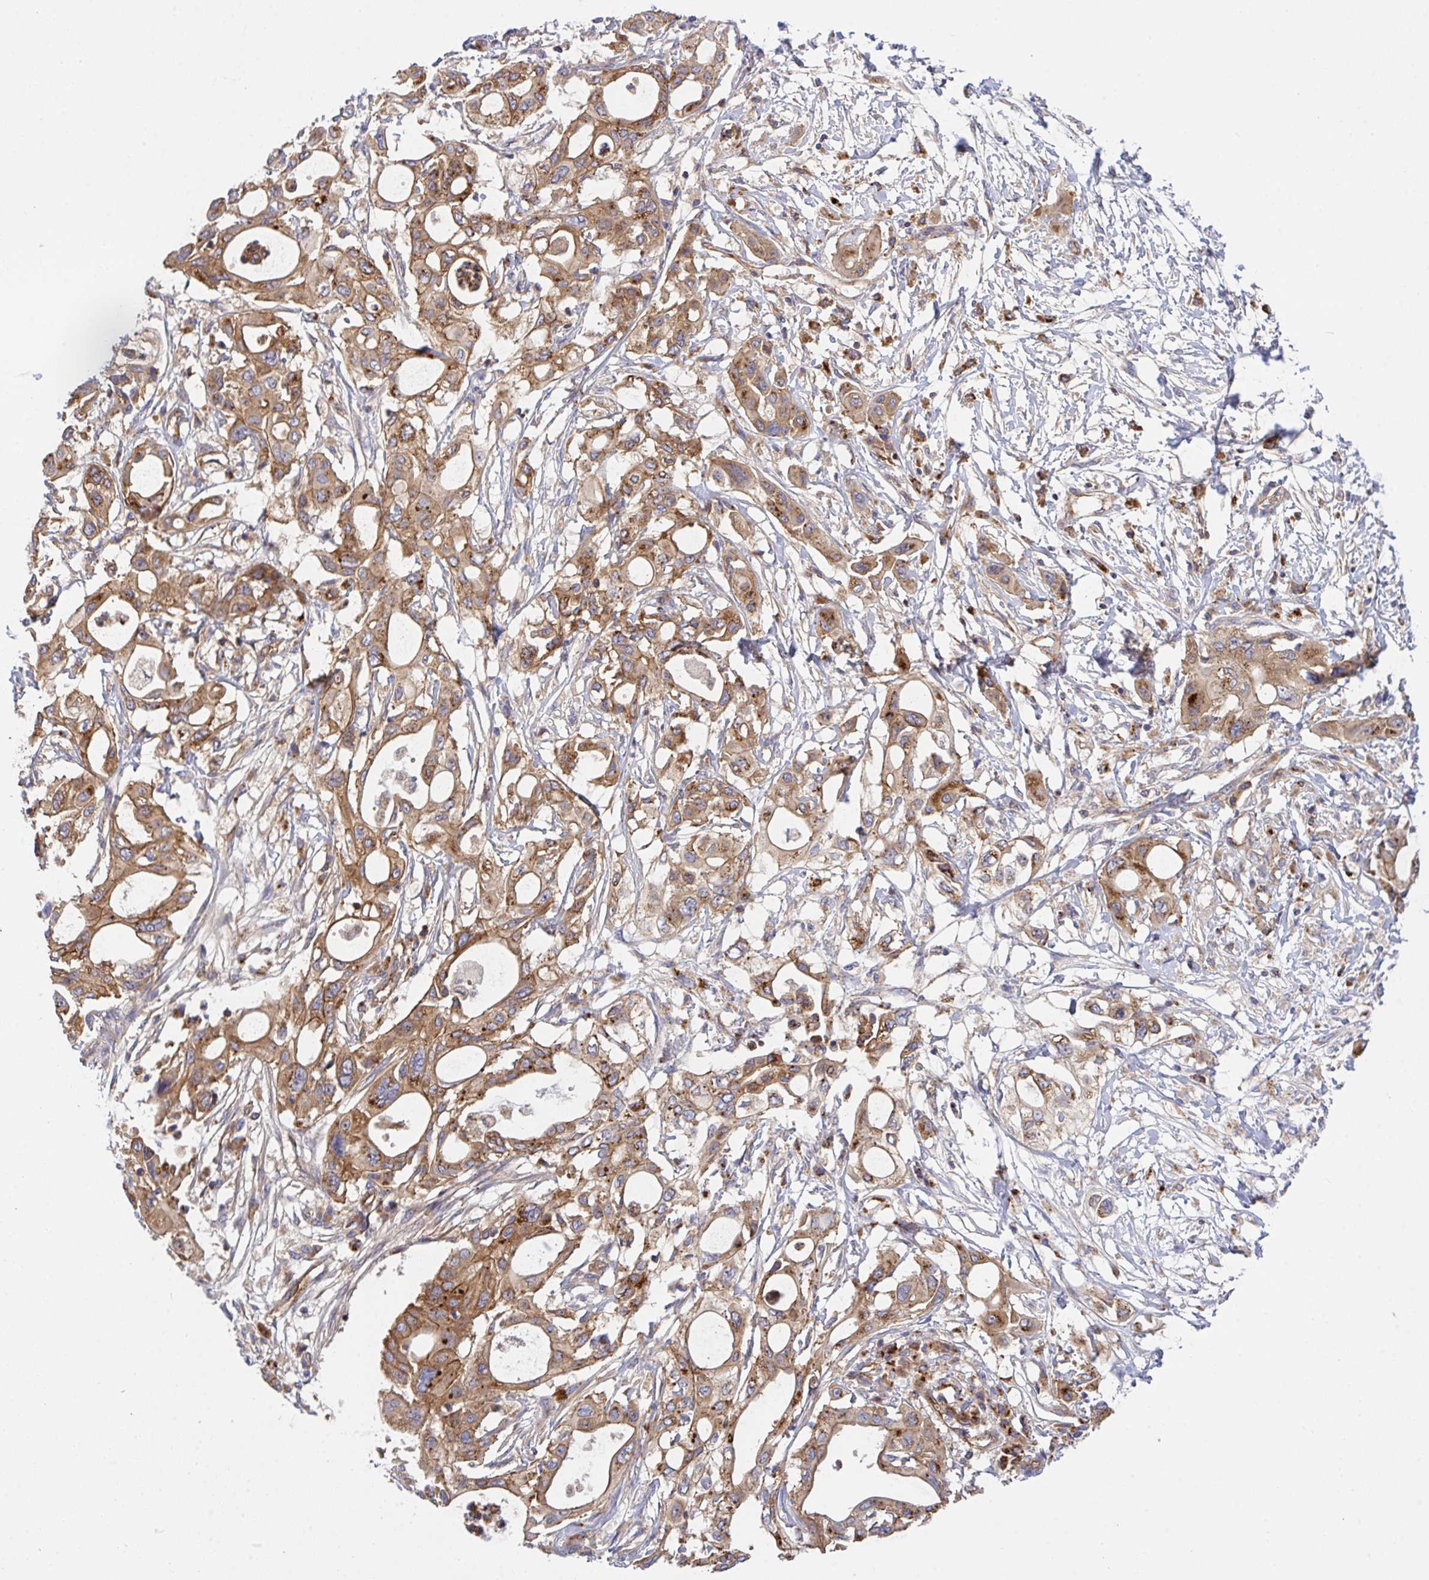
{"staining": {"intensity": "moderate", "quantity": ">75%", "location": "cytoplasmic/membranous"}, "tissue": "pancreatic cancer", "cell_type": "Tumor cells", "image_type": "cancer", "snomed": [{"axis": "morphology", "description": "Adenocarcinoma, NOS"}, {"axis": "topography", "description": "Pancreas"}], "caption": "Immunohistochemical staining of adenocarcinoma (pancreatic) reveals medium levels of moderate cytoplasmic/membranous protein positivity in approximately >75% of tumor cells.", "gene": "C4orf36", "patient": {"sex": "male", "age": 68}}